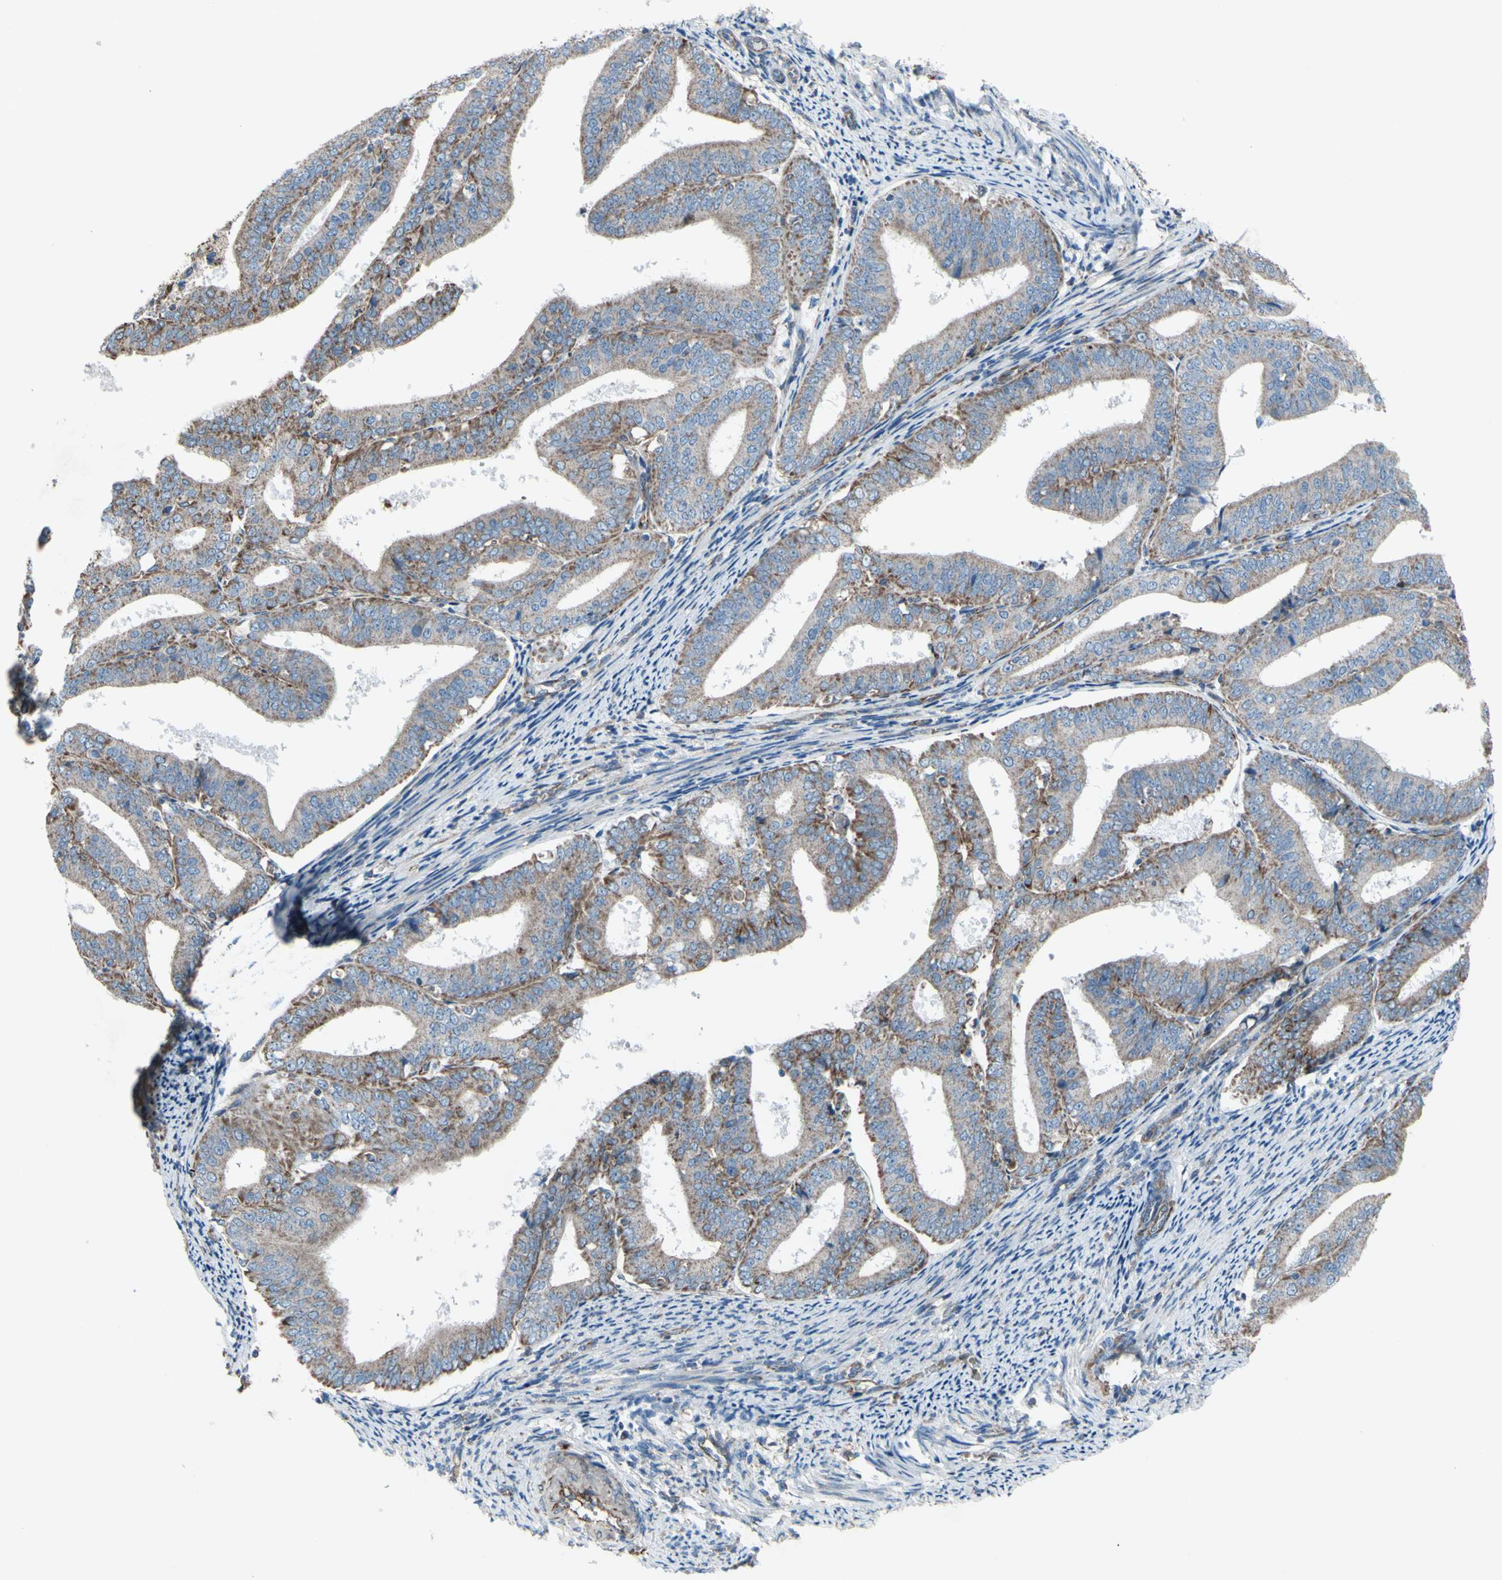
{"staining": {"intensity": "weak", "quantity": ">75%", "location": "cytoplasmic/membranous"}, "tissue": "endometrial cancer", "cell_type": "Tumor cells", "image_type": "cancer", "snomed": [{"axis": "morphology", "description": "Adenocarcinoma, NOS"}, {"axis": "topography", "description": "Endometrium"}], "caption": "Protein staining of endometrial cancer (adenocarcinoma) tissue displays weak cytoplasmic/membranous staining in about >75% of tumor cells.", "gene": "EMC7", "patient": {"sex": "female", "age": 63}}